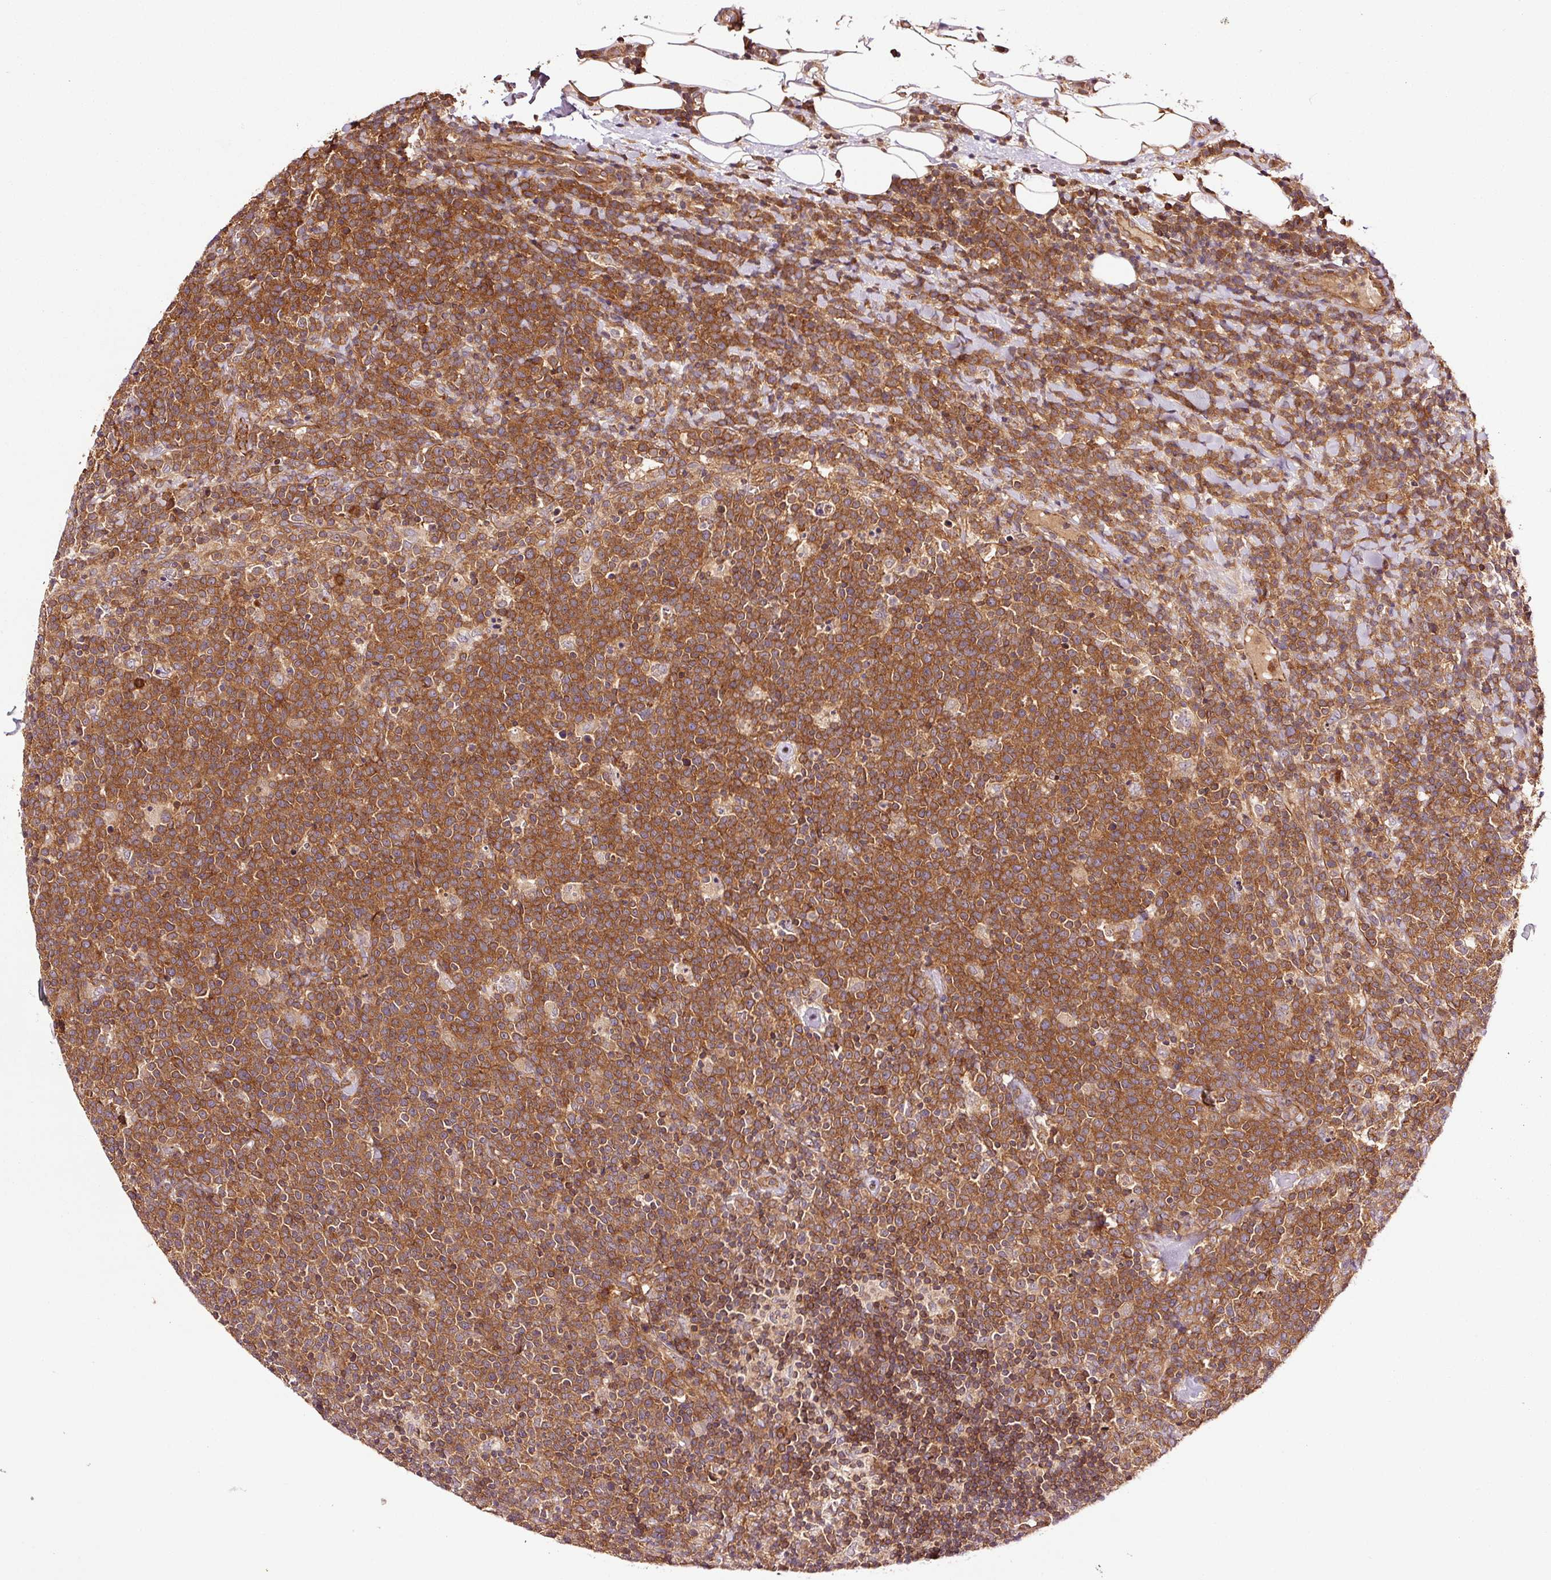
{"staining": {"intensity": "strong", "quantity": ">75%", "location": "cytoplasmic/membranous"}, "tissue": "lymphoma", "cell_type": "Tumor cells", "image_type": "cancer", "snomed": [{"axis": "morphology", "description": "Malignant lymphoma, non-Hodgkin's type, High grade"}, {"axis": "topography", "description": "Lymph node"}], "caption": "Immunohistochemistry photomicrograph of neoplastic tissue: human lymphoma stained using immunohistochemistry (IHC) demonstrates high levels of strong protein expression localized specifically in the cytoplasmic/membranous of tumor cells, appearing as a cytoplasmic/membranous brown color.", "gene": "METAP1", "patient": {"sex": "male", "age": 61}}